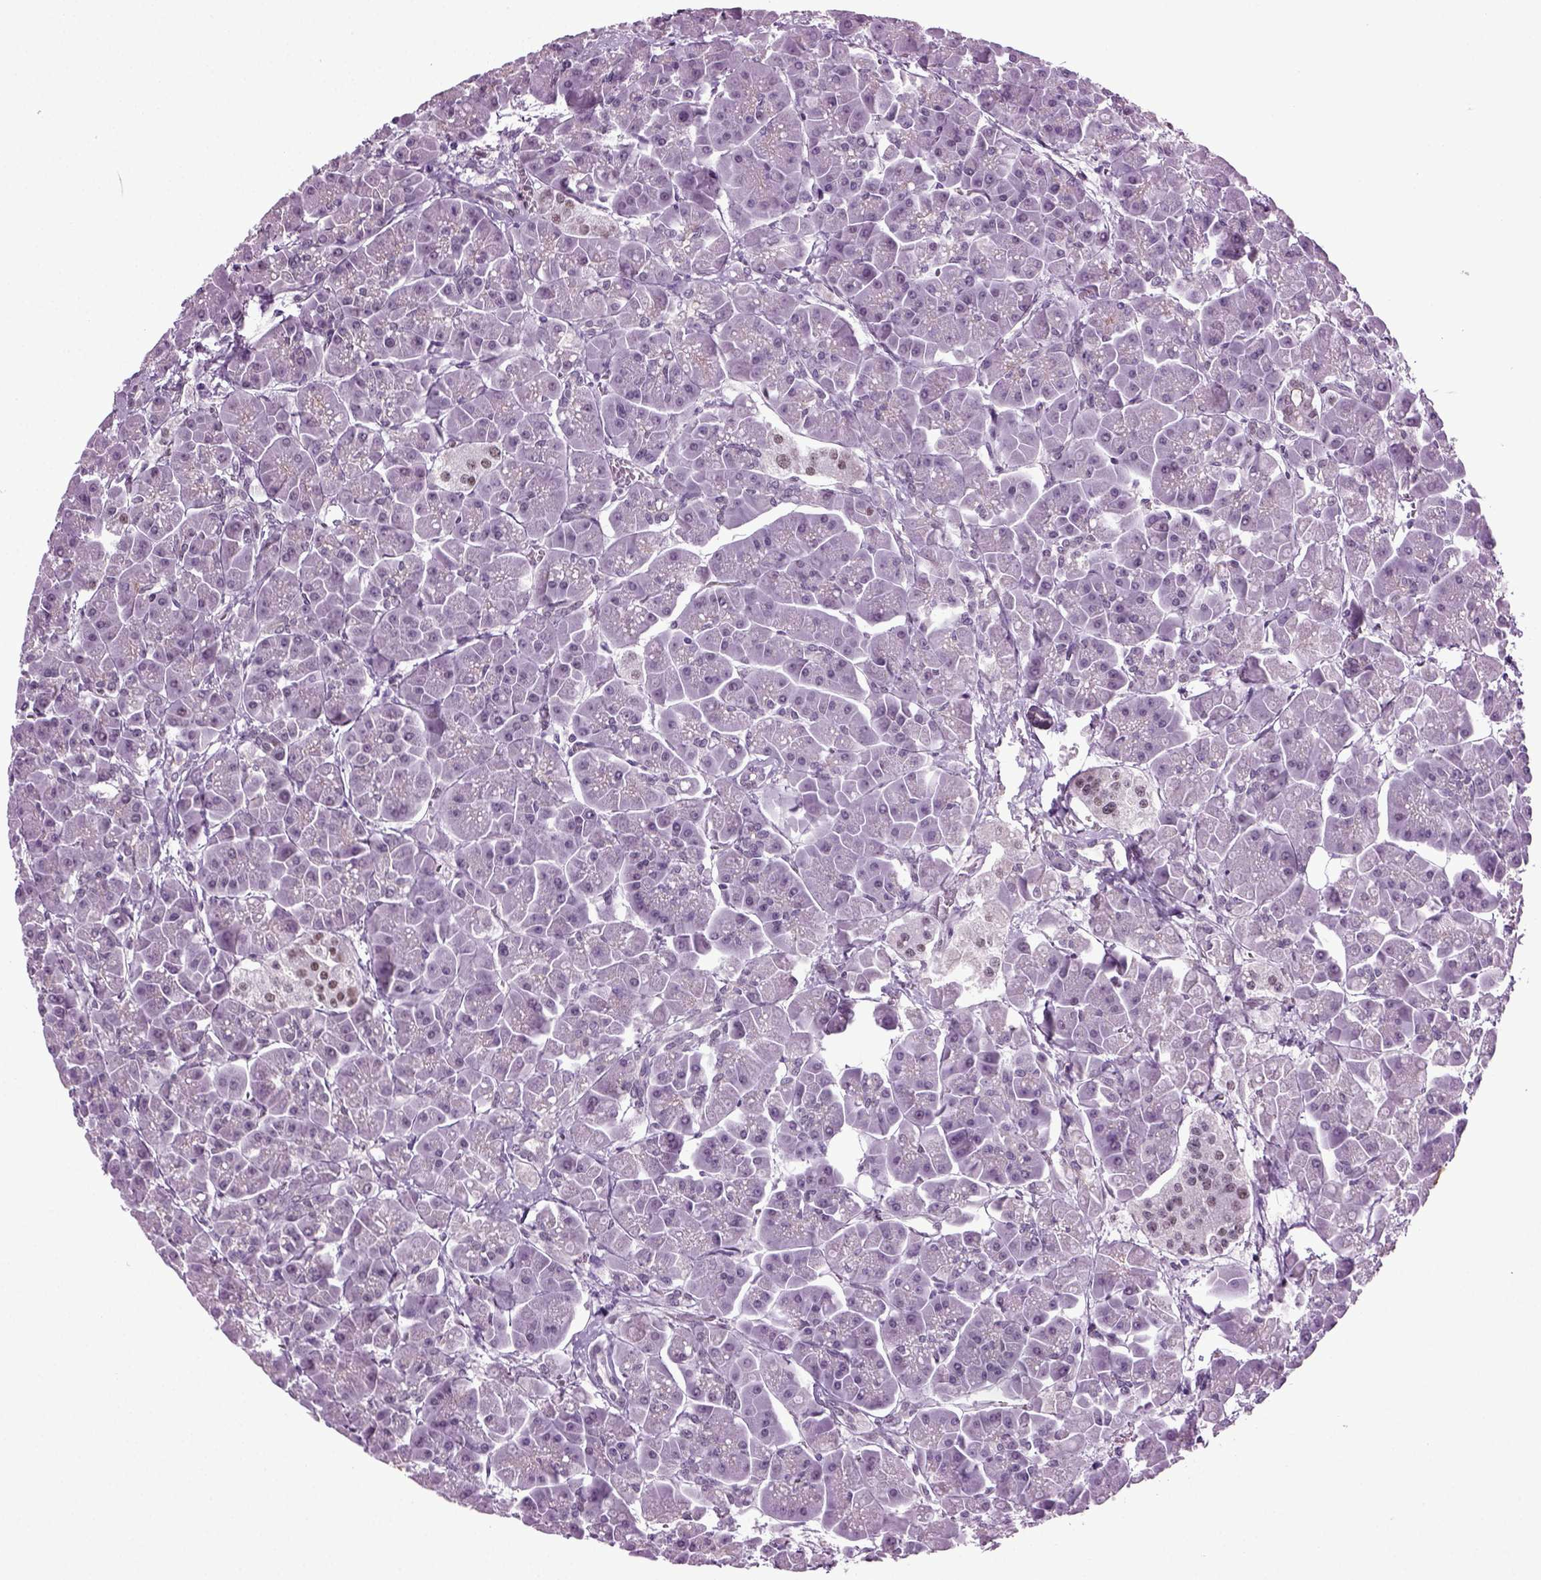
{"staining": {"intensity": "negative", "quantity": "none", "location": "none"}, "tissue": "pancreas", "cell_type": "Exocrine glandular cells", "image_type": "normal", "snomed": [{"axis": "morphology", "description": "Normal tissue, NOS"}, {"axis": "topography", "description": "Pancreas"}], "caption": "Exocrine glandular cells show no significant positivity in benign pancreas. The staining is performed using DAB brown chromogen with nuclei counter-stained in using hematoxylin.", "gene": "RFX3", "patient": {"sex": "male", "age": 70}}